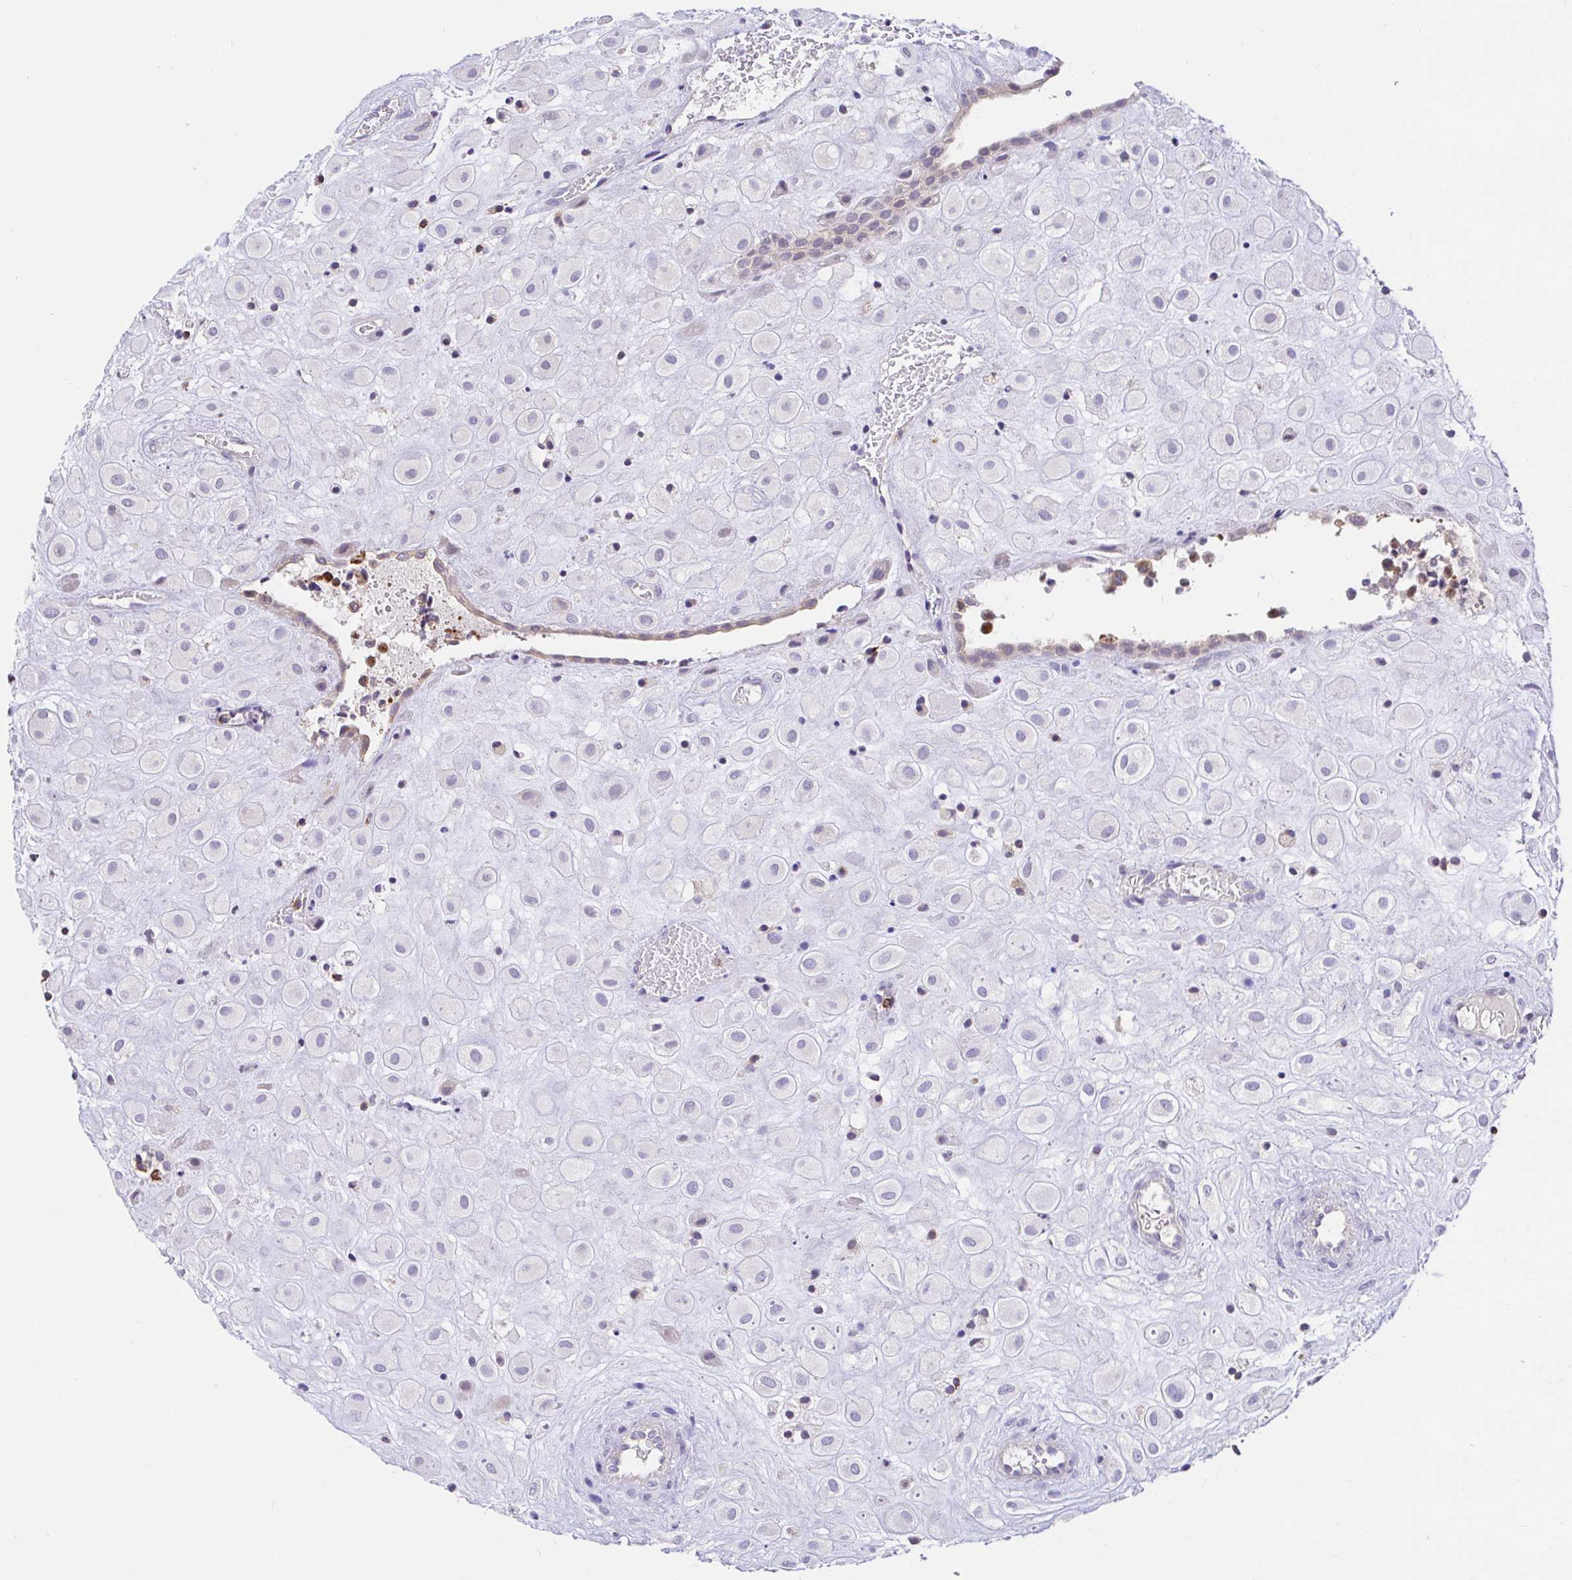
{"staining": {"intensity": "negative", "quantity": "none", "location": "none"}, "tissue": "placenta", "cell_type": "Decidual cells", "image_type": "normal", "snomed": [{"axis": "morphology", "description": "Normal tissue, NOS"}, {"axis": "topography", "description": "Placenta"}], "caption": "Protein analysis of benign placenta reveals no significant positivity in decidual cells.", "gene": "SKAP1", "patient": {"sex": "female", "age": 24}}